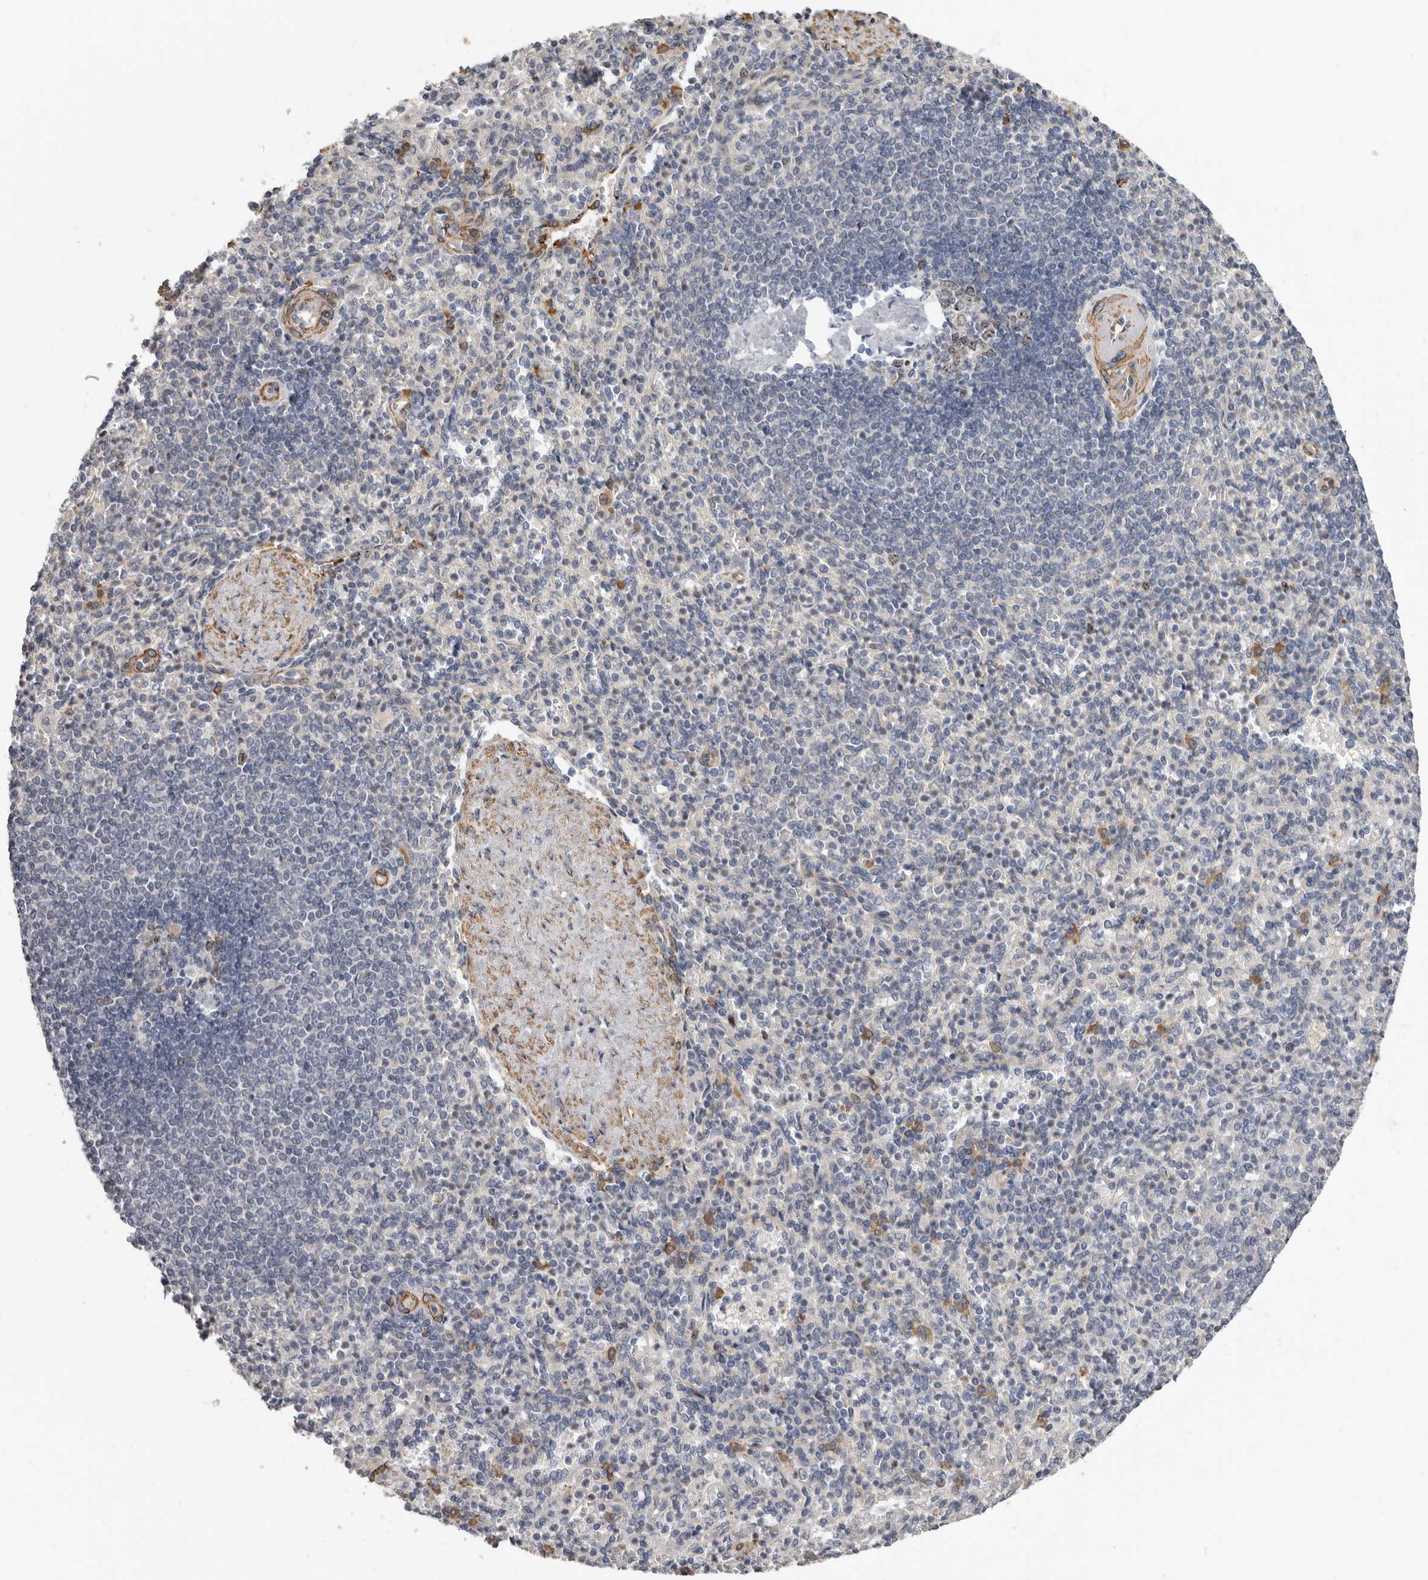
{"staining": {"intensity": "negative", "quantity": "none", "location": "none"}, "tissue": "spleen", "cell_type": "Cells in red pulp", "image_type": "normal", "snomed": [{"axis": "morphology", "description": "Normal tissue, NOS"}, {"axis": "topography", "description": "Spleen"}], "caption": "Cells in red pulp are negative for brown protein staining in benign spleen. (IHC, brightfield microscopy, high magnification).", "gene": "CDCA8", "patient": {"sex": "female", "age": 74}}